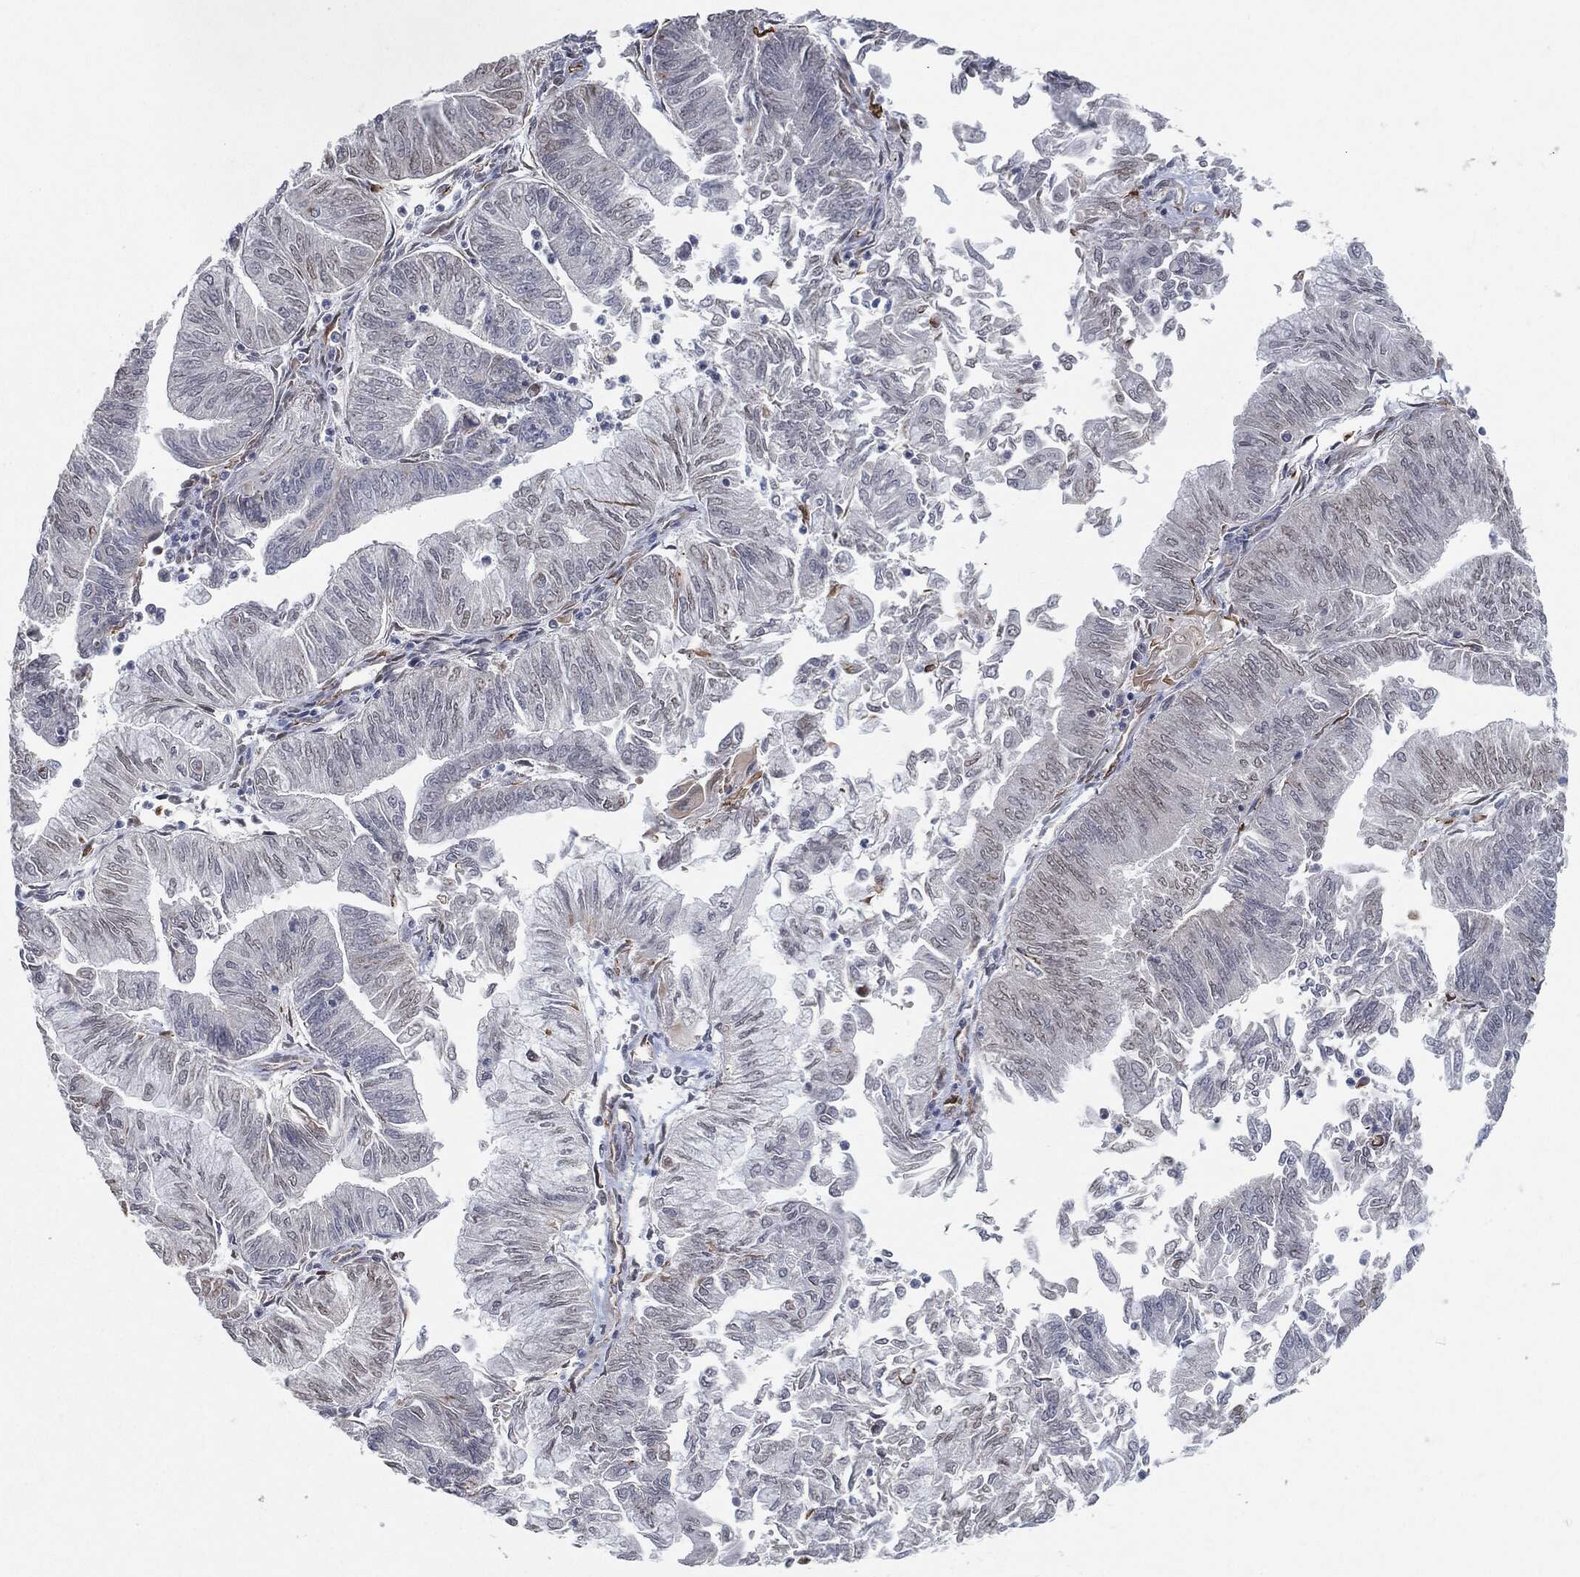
{"staining": {"intensity": "negative", "quantity": "none", "location": "none"}, "tissue": "endometrial cancer", "cell_type": "Tumor cells", "image_type": "cancer", "snomed": [{"axis": "morphology", "description": "Adenocarcinoma, NOS"}, {"axis": "topography", "description": "Endometrium"}], "caption": "Micrograph shows no protein staining in tumor cells of endometrial cancer (adenocarcinoma) tissue.", "gene": "TP53RK", "patient": {"sex": "female", "age": 59}}